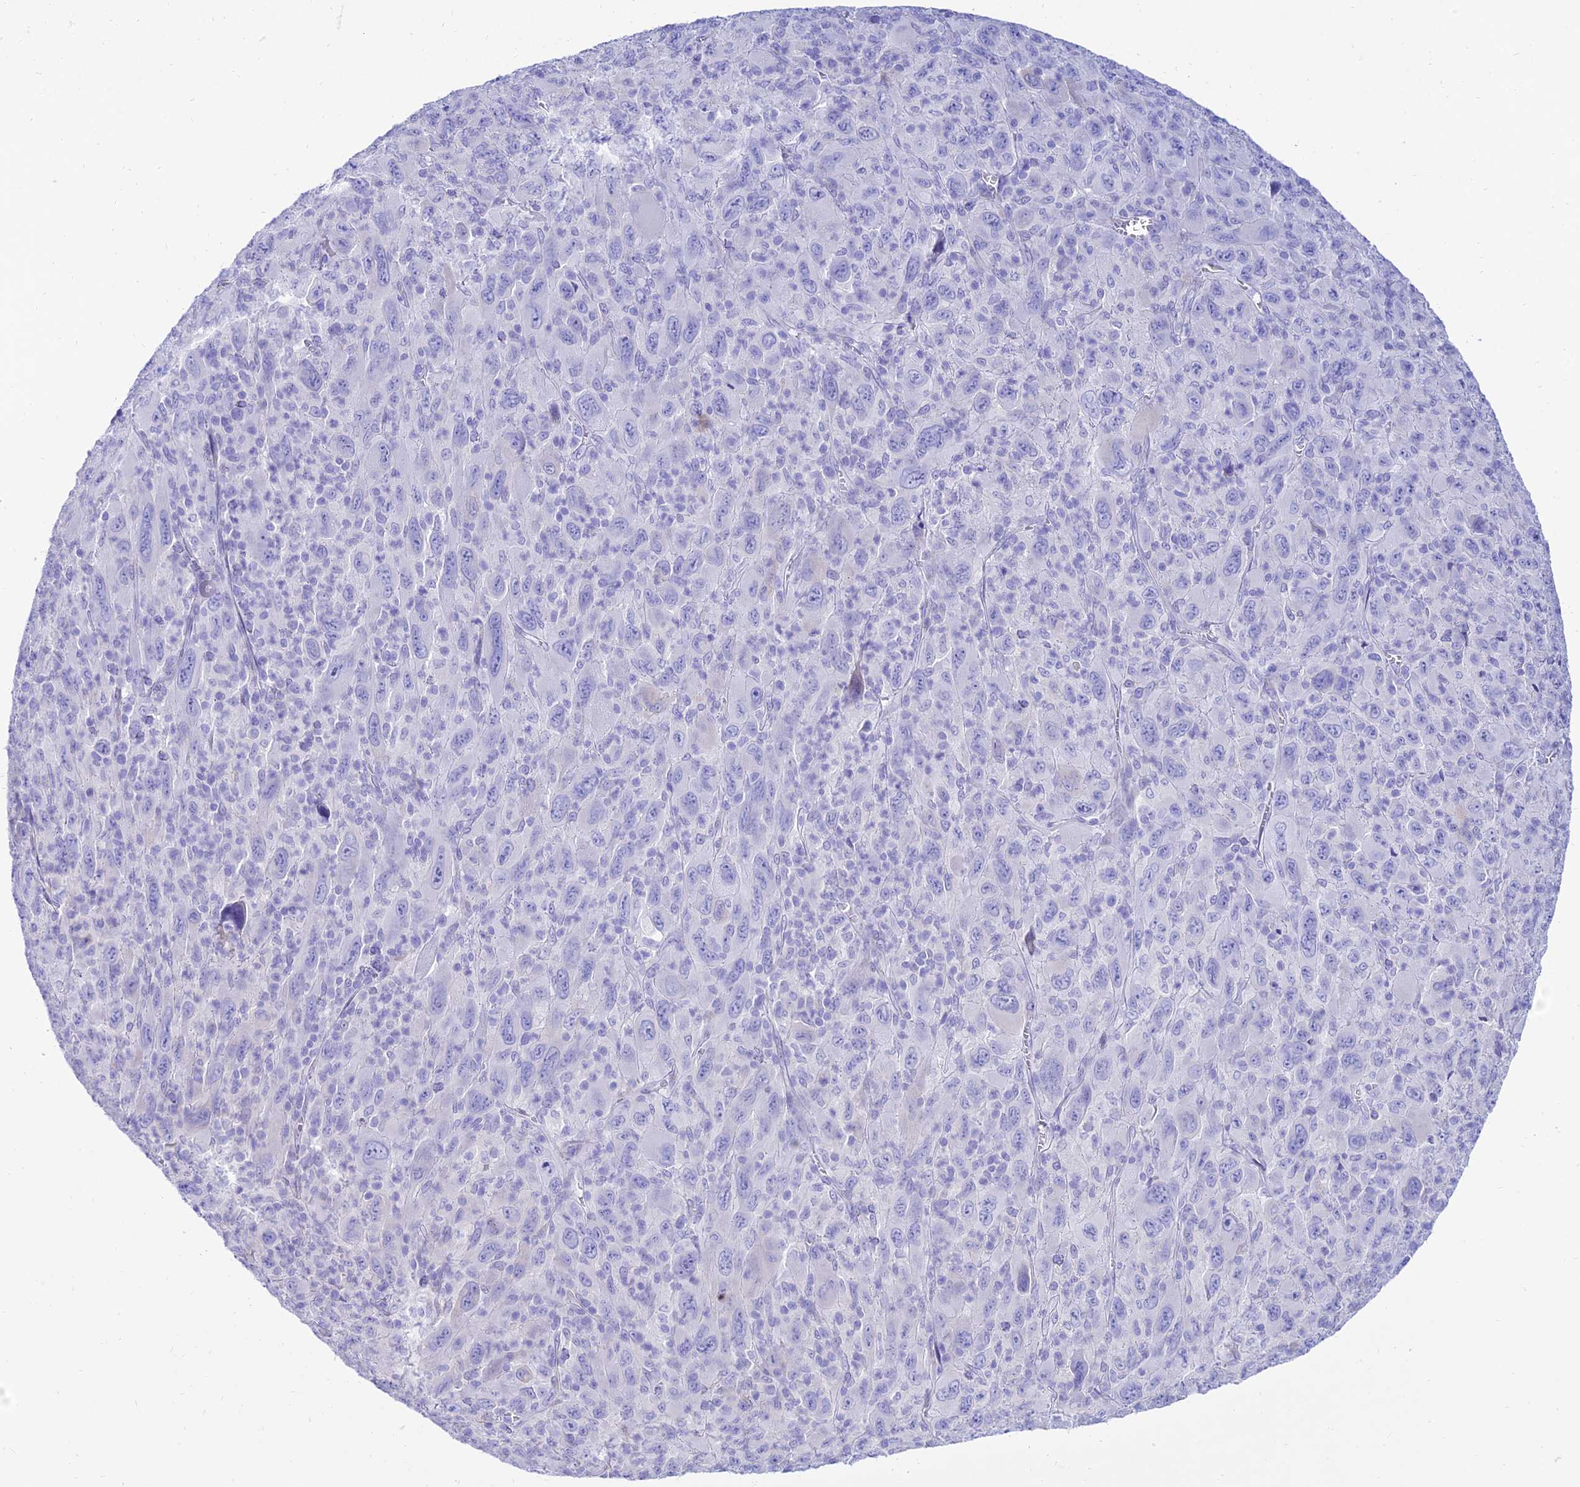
{"staining": {"intensity": "negative", "quantity": "none", "location": "none"}, "tissue": "melanoma", "cell_type": "Tumor cells", "image_type": "cancer", "snomed": [{"axis": "morphology", "description": "Malignant melanoma, Metastatic site"}, {"axis": "topography", "description": "Skin"}], "caption": "IHC photomicrograph of neoplastic tissue: human melanoma stained with DAB (3,3'-diaminobenzidine) shows no significant protein staining in tumor cells. The staining was performed using DAB to visualize the protein expression in brown, while the nuclei were stained in blue with hematoxylin (Magnification: 20x).", "gene": "TAC3", "patient": {"sex": "female", "age": 56}}